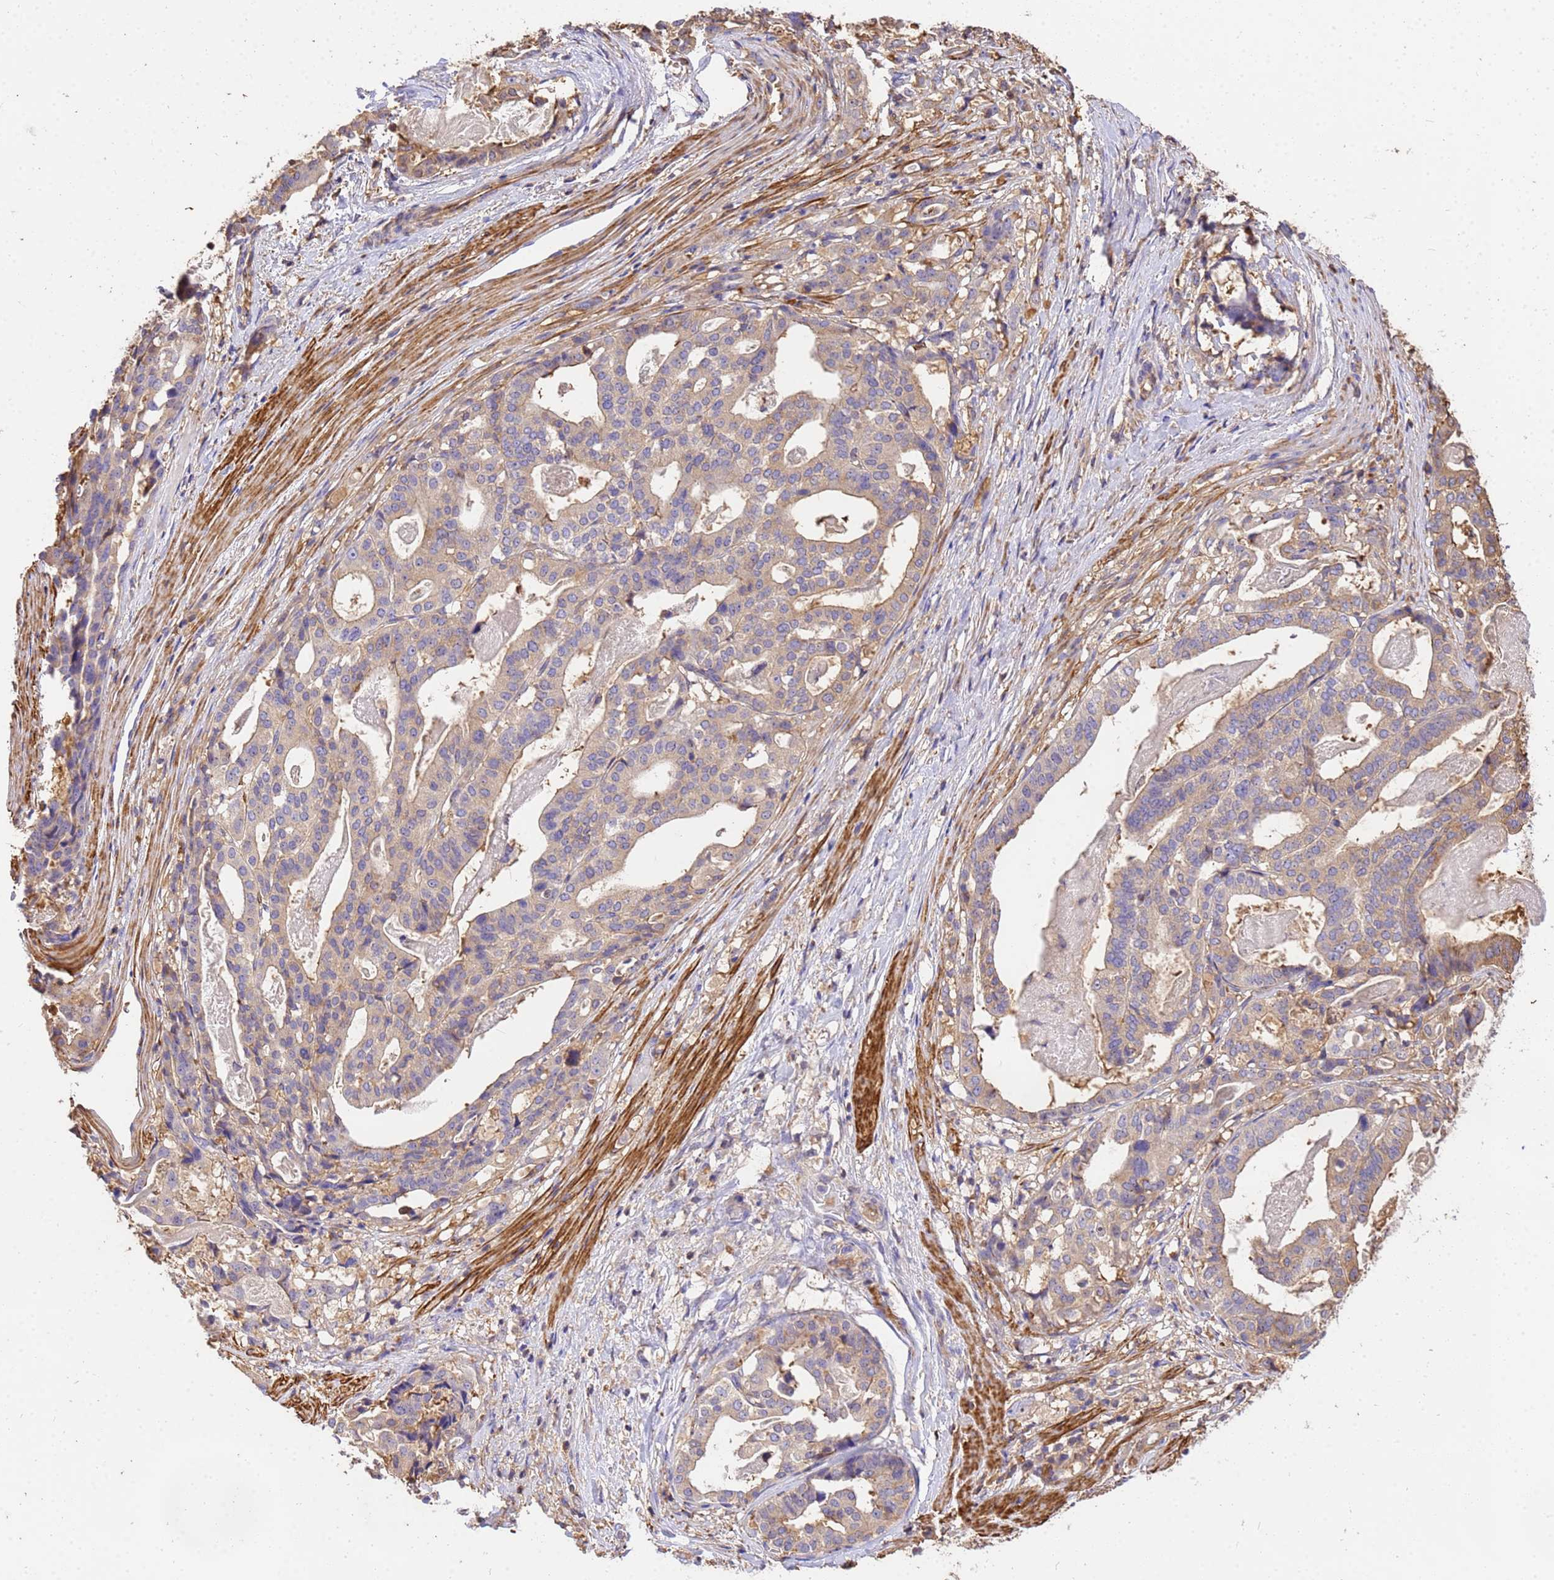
{"staining": {"intensity": "weak", "quantity": "25%-75%", "location": "cytoplasmic/membranous"}, "tissue": "stomach cancer", "cell_type": "Tumor cells", "image_type": "cancer", "snomed": [{"axis": "morphology", "description": "Adenocarcinoma, NOS"}, {"axis": "topography", "description": "Stomach"}], "caption": "A low amount of weak cytoplasmic/membranous expression is seen in approximately 25%-75% of tumor cells in adenocarcinoma (stomach) tissue.", "gene": "WDR64", "patient": {"sex": "male", "age": 48}}